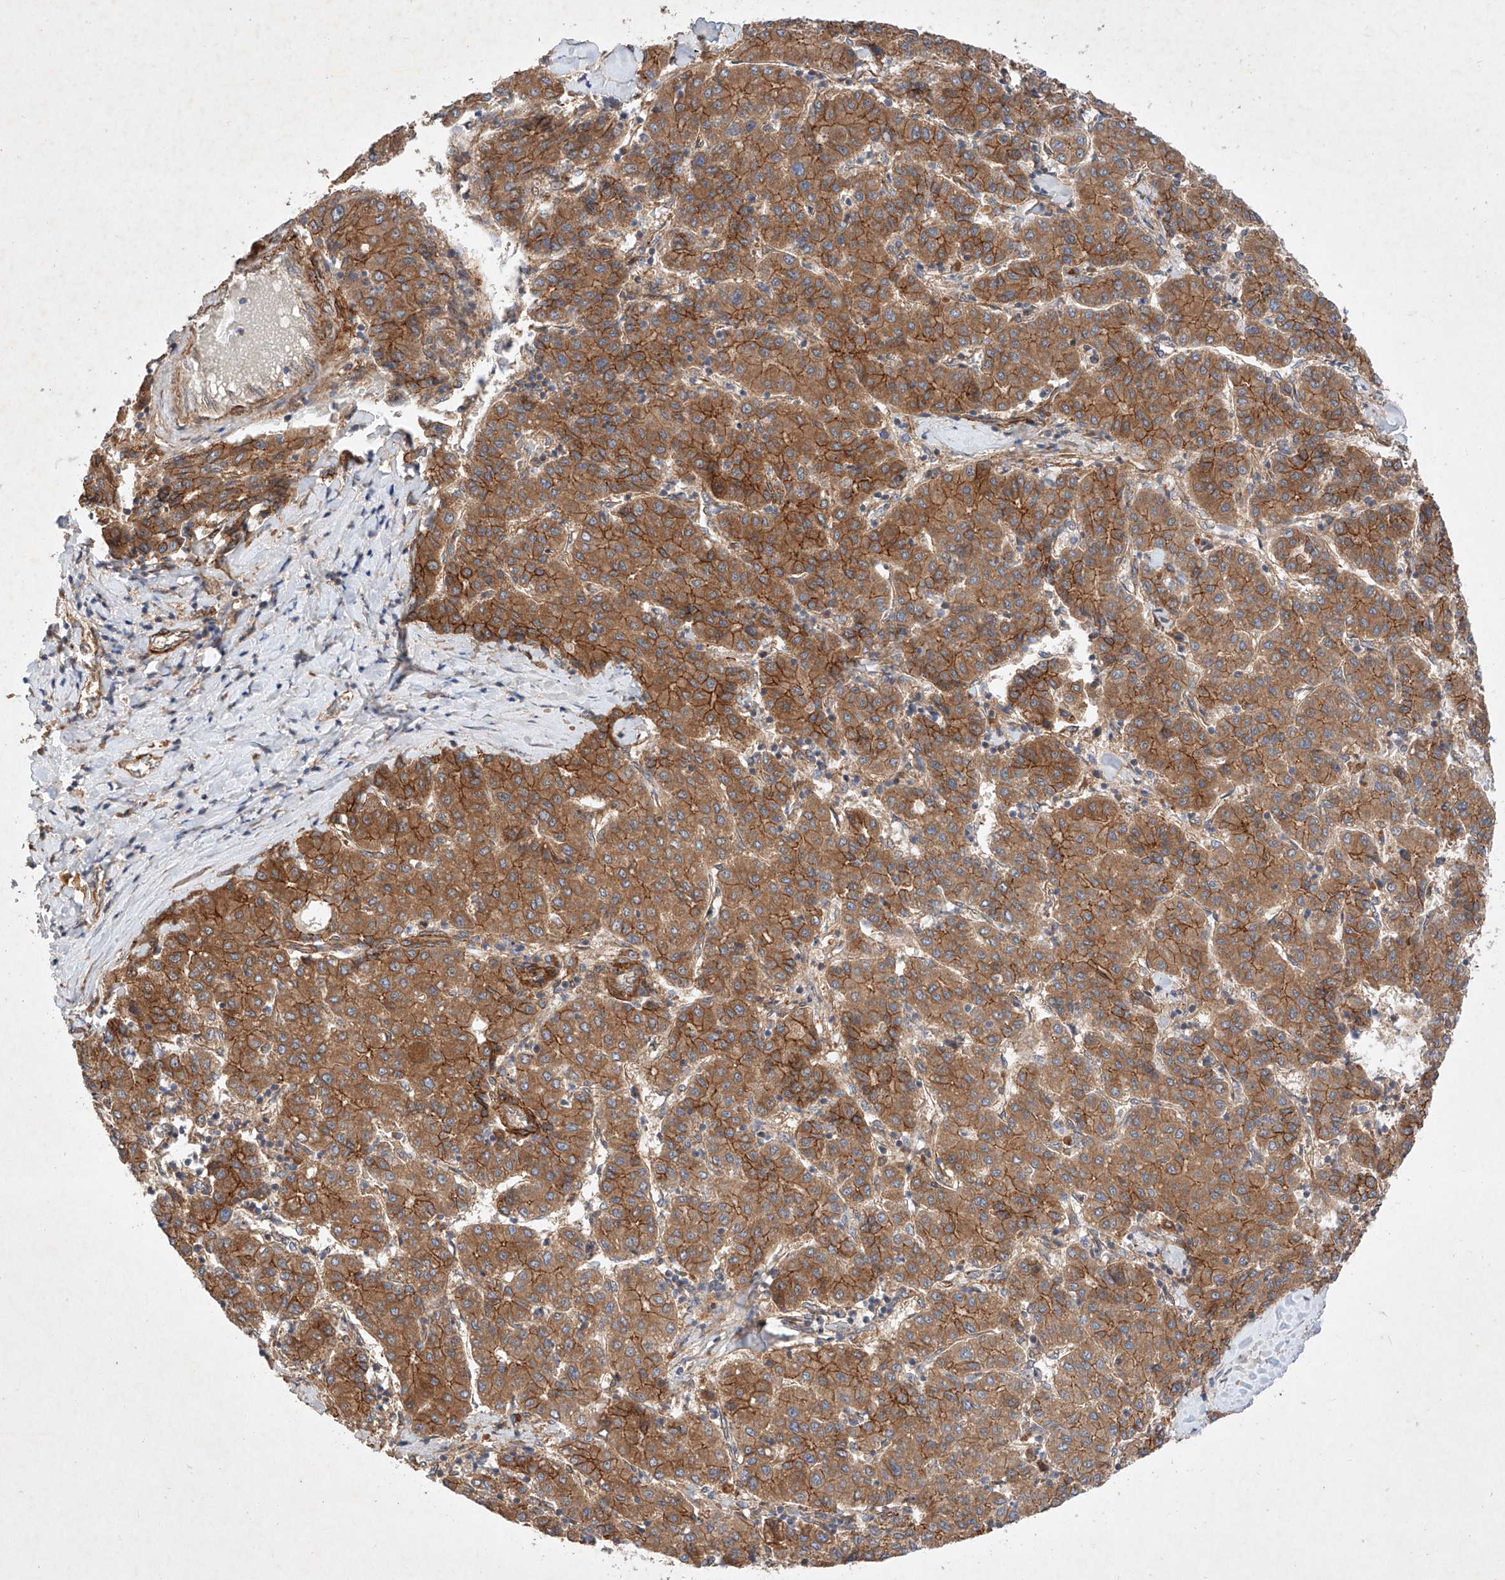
{"staining": {"intensity": "moderate", "quantity": ">75%", "location": "cytoplasmic/membranous"}, "tissue": "liver cancer", "cell_type": "Tumor cells", "image_type": "cancer", "snomed": [{"axis": "morphology", "description": "Carcinoma, Hepatocellular, NOS"}, {"axis": "topography", "description": "Liver"}], "caption": "A brown stain labels moderate cytoplasmic/membranous staining of a protein in liver hepatocellular carcinoma tumor cells.", "gene": "RAB23", "patient": {"sex": "male", "age": 65}}